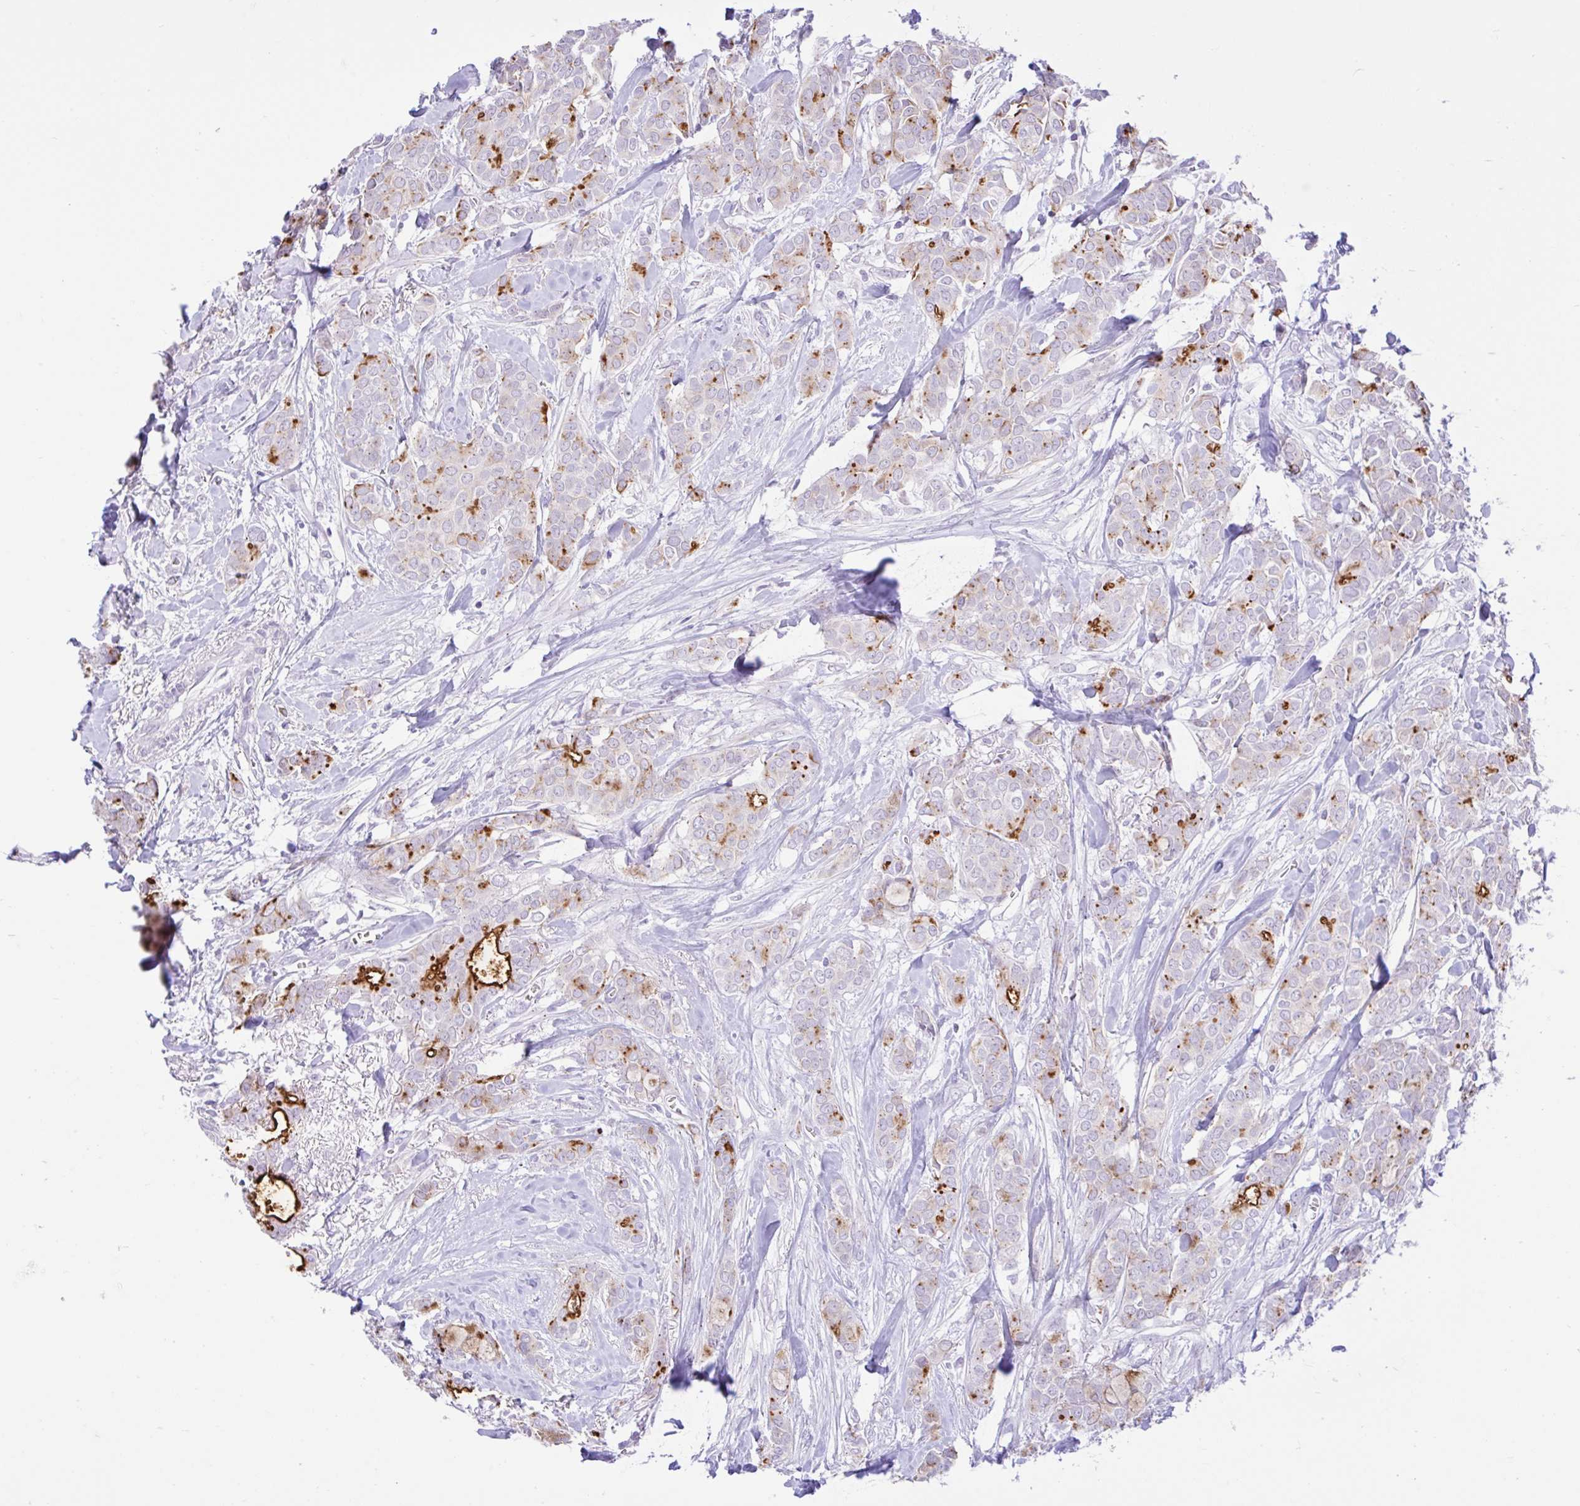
{"staining": {"intensity": "strong", "quantity": "<25%", "location": "cytoplasmic/membranous"}, "tissue": "breast cancer", "cell_type": "Tumor cells", "image_type": "cancer", "snomed": [{"axis": "morphology", "description": "Duct carcinoma"}, {"axis": "topography", "description": "Breast"}], "caption": "Human intraductal carcinoma (breast) stained with a brown dye displays strong cytoplasmic/membranous positive positivity in approximately <25% of tumor cells.", "gene": "REEP1", "patient": {"sex": "female", "age": 84}}